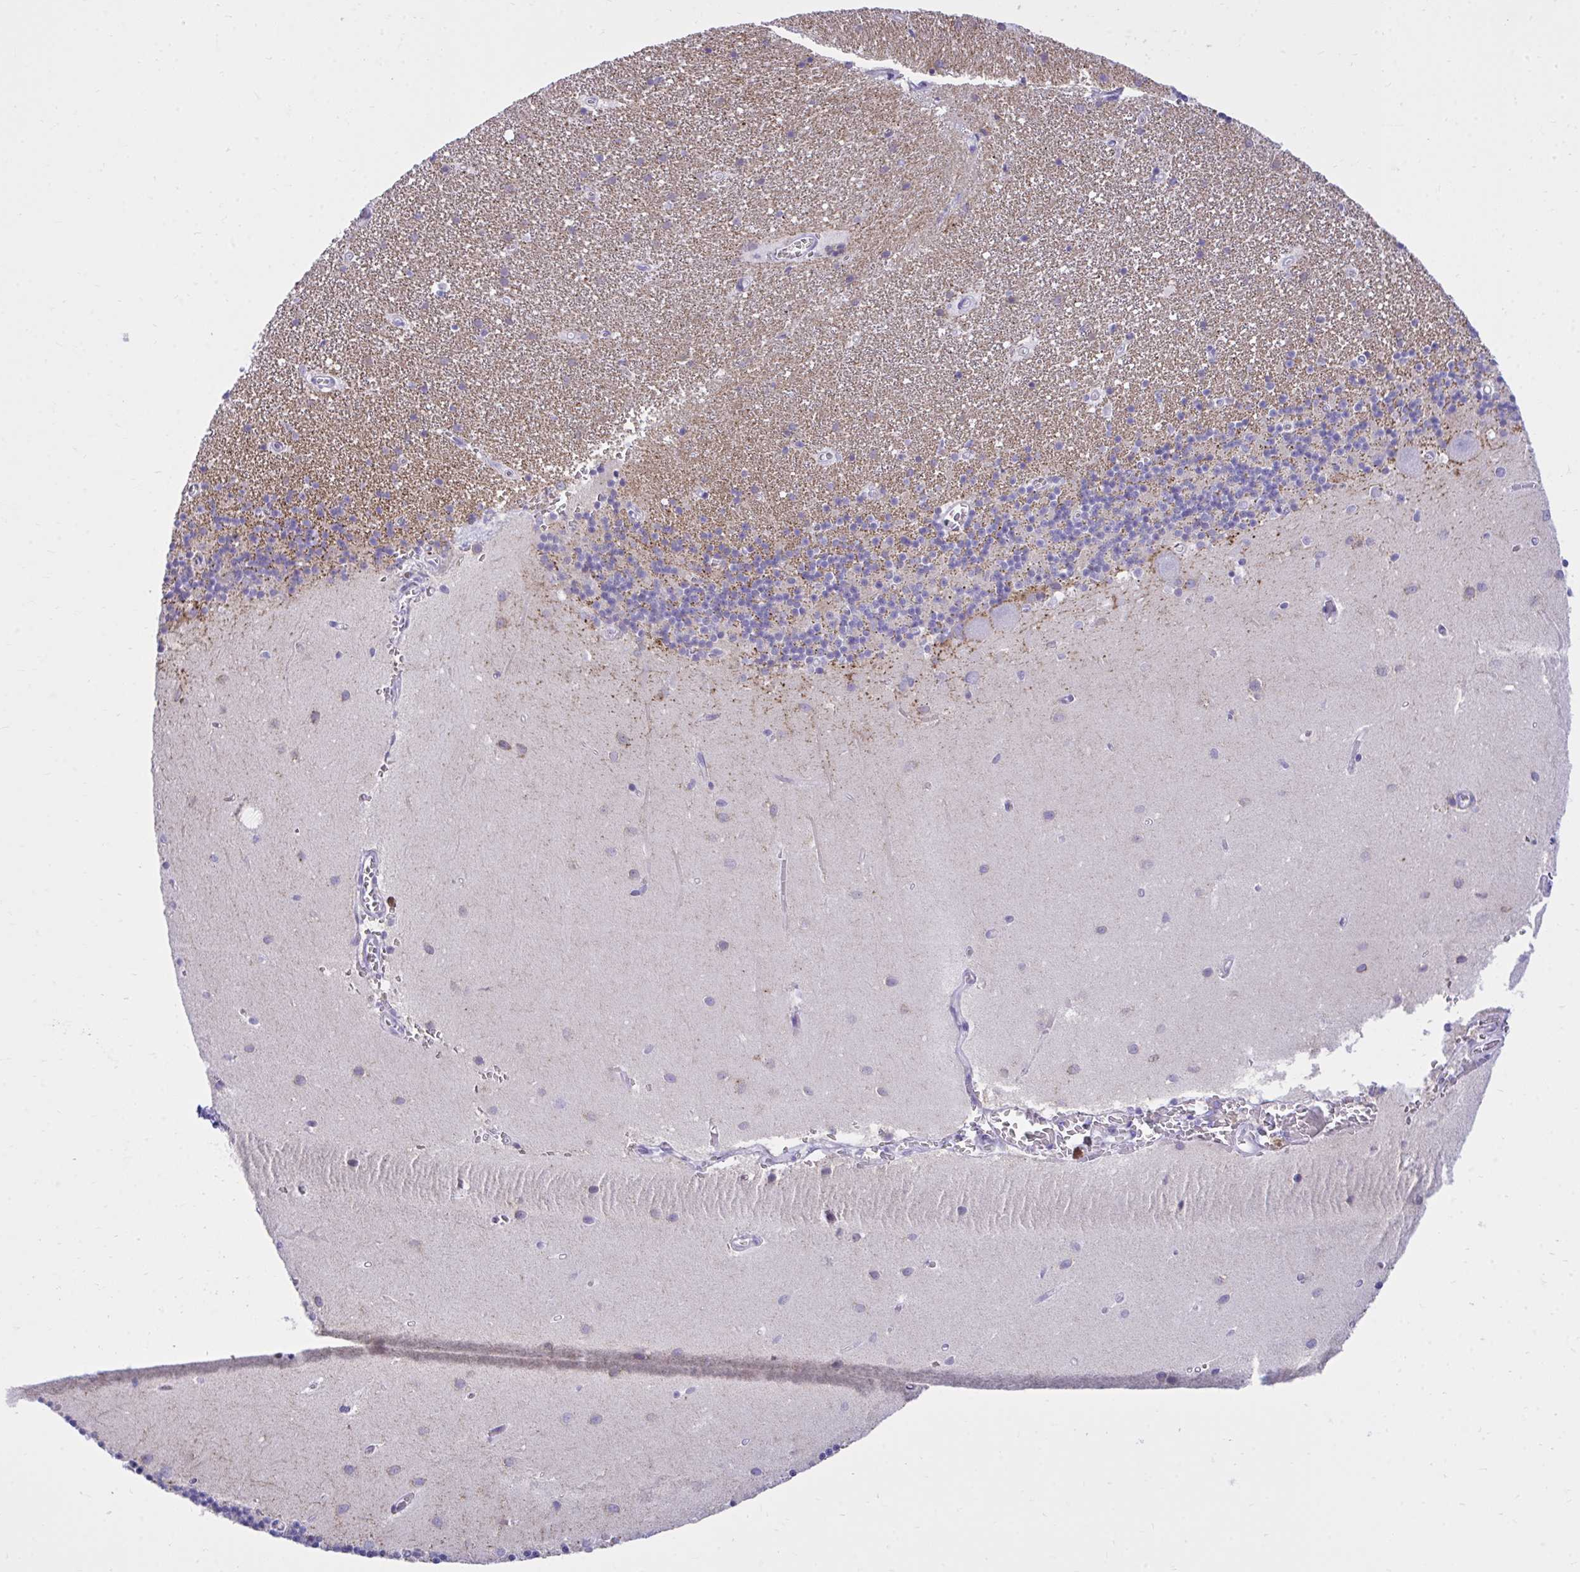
{"staining": {"intensity": "weak", "quantity": "<25%", "location": "cytoplasmic/membranous"}, "tissue": "cerebellum", "cell_type": "Cells in granular layer", "image_type": "normal", "snomed": [{"axis": "morphology", "description": "Normal tissue, NOS"}, {"axis": "topography", "description": "Cerebellum"}], "caption": "This micrograph is of normal cerebellum stained with immunohistochemistry (IHC) to label a protein in brown with the nuclei are counter-stained blue. There is no expression in cells in granular layer. (DAB (3,3'-diaminobenzidine) immunohistochemistry (IHC), high magnification).", "gene": "PLEKHH1", "patient": {"sex": "male", "age": 54}}